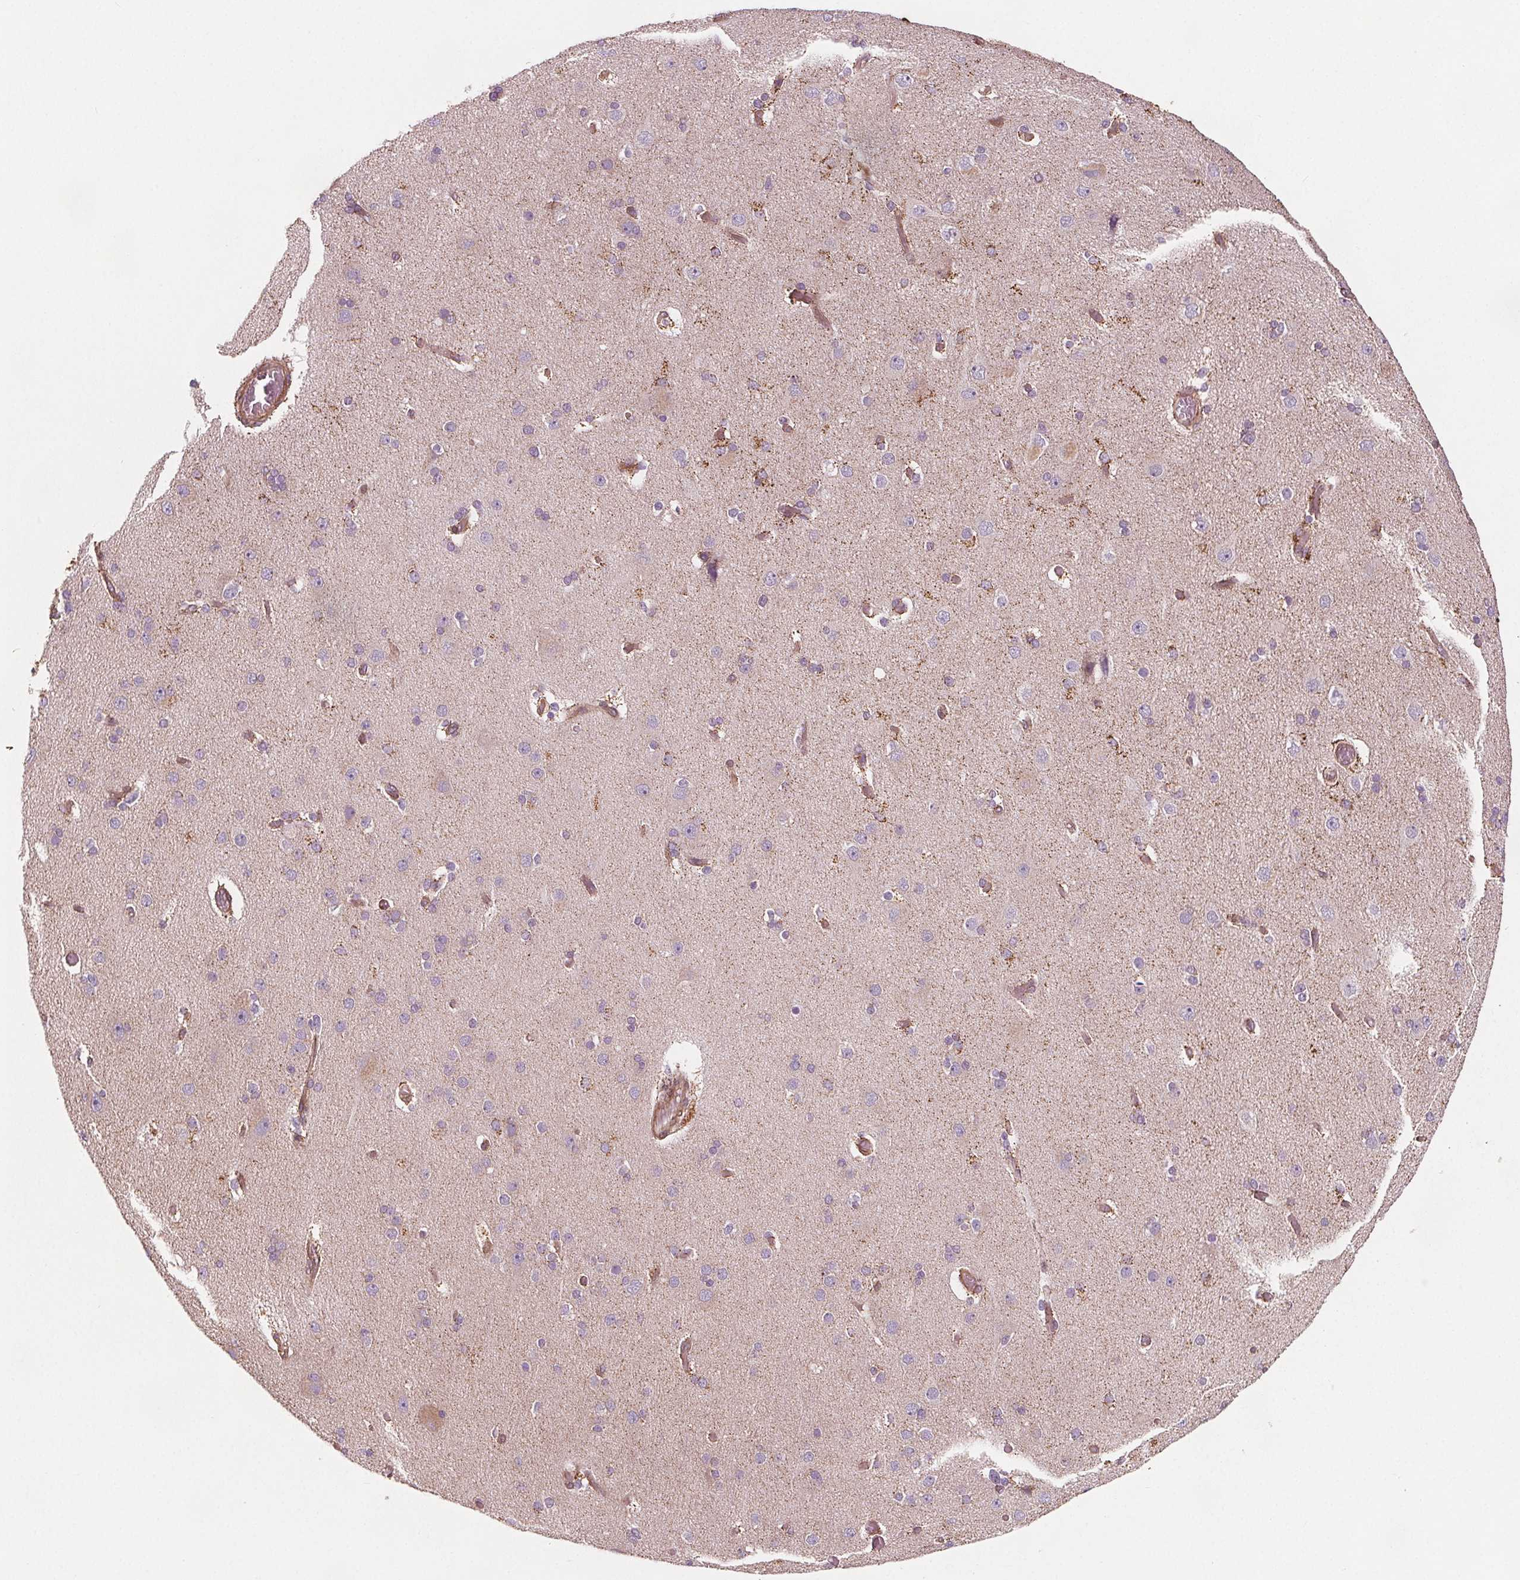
{"staining": {"intensity": "moderate", "quantity": ">75%", "location": "cytoplasmic/membranous"}, "tissue": "cerebral cortex", "cell_type": "Endothelial cells", "image_type": "normal", "snomed": [{"axis": "morphology", "description": "Normal tissue, NOS"}, {"axis": "morphology", "description": "Glioma, malignant, High grade"}, {"axis": "topography", "description": "Cerebral cortex"}], "caption": "IHC image of benign cerebral cortex stained for a protein (brown), which reveals medium levels of moderate cytoplasmic/membranous staining in about >75% of endothelial cells.", "gene": "ADAM33", "patient": {"sex": "male", "age": 71}}